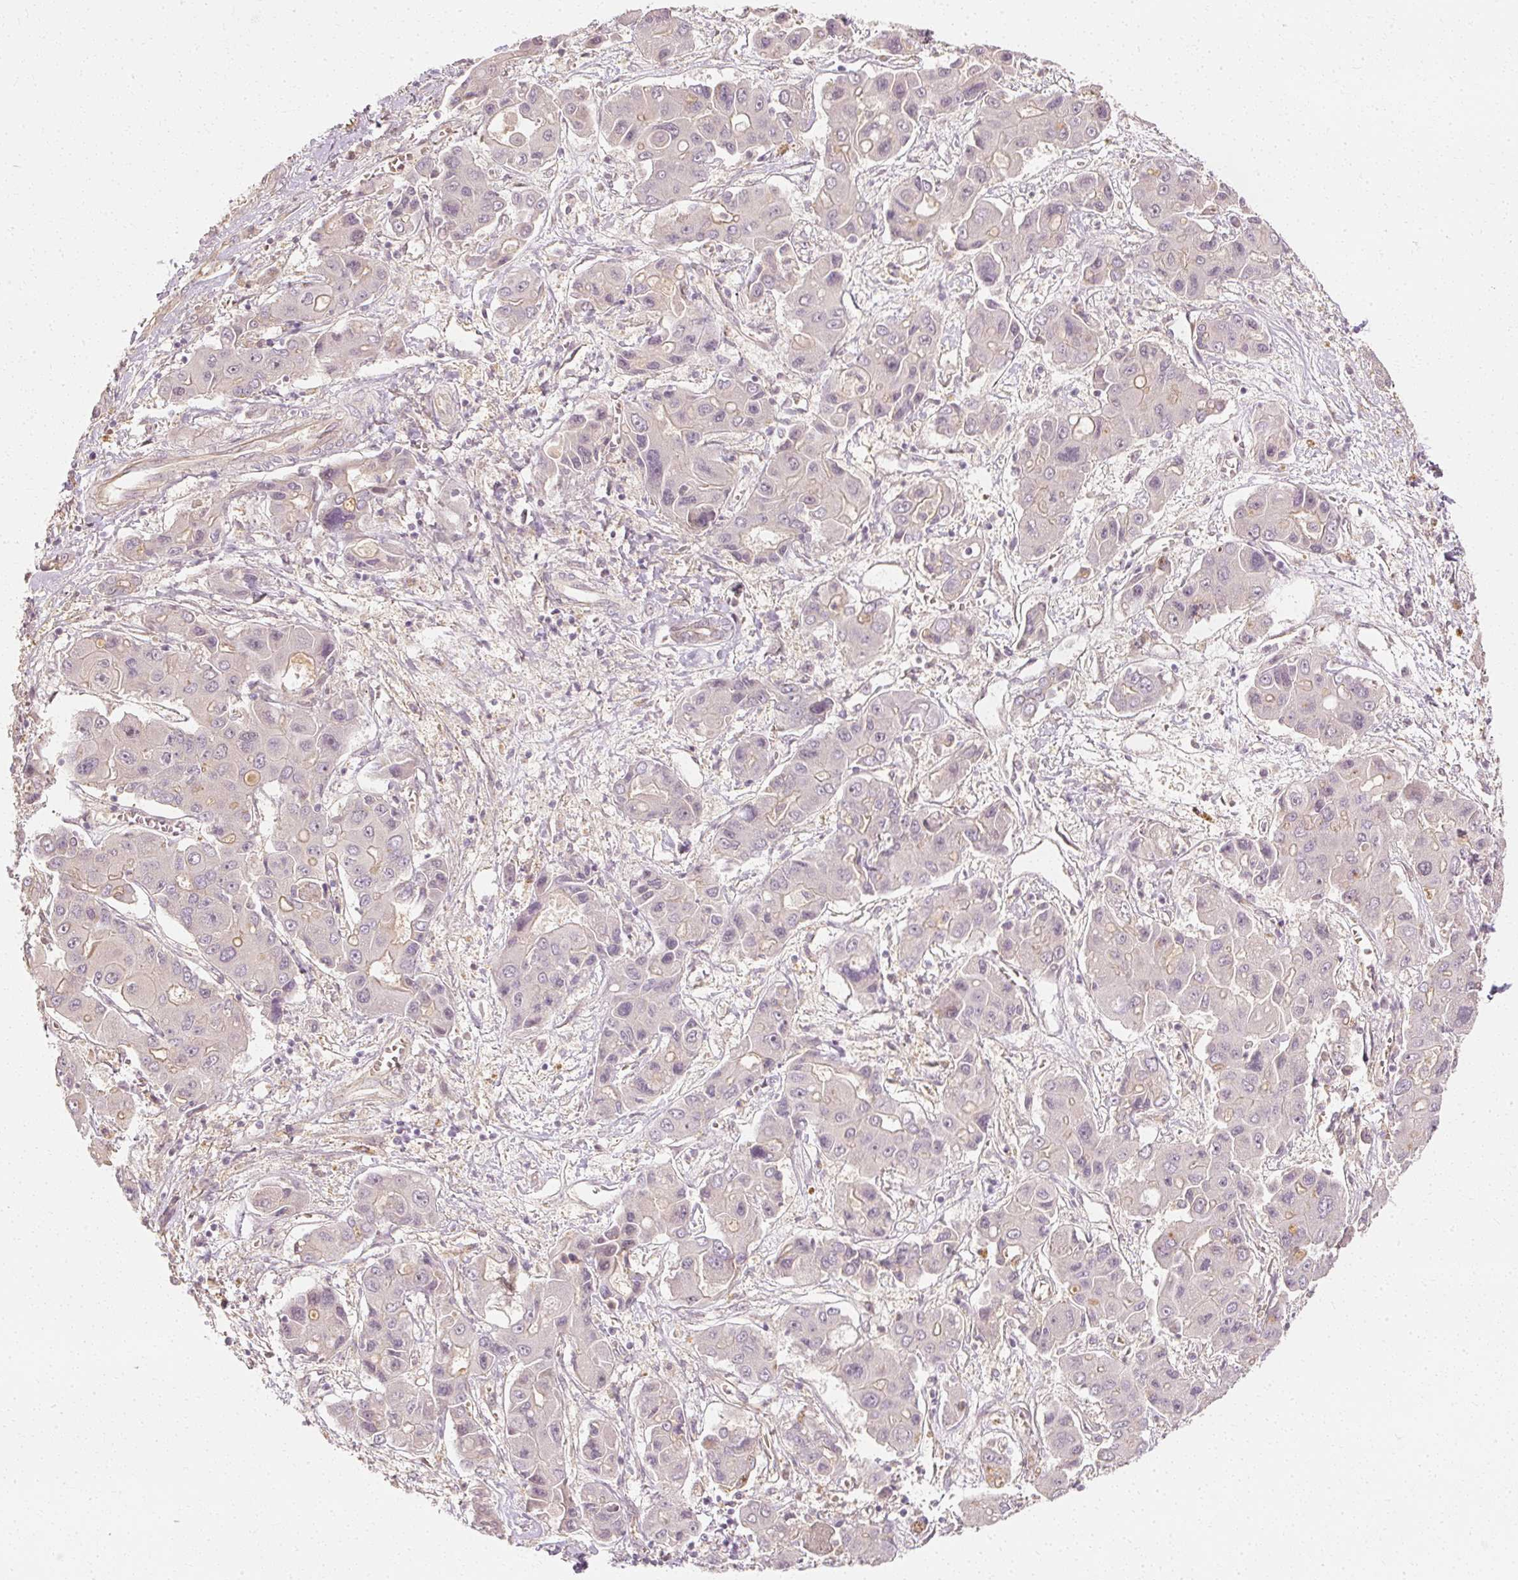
{"staining": {"intensity": "negative", "quantity": "none", "location": "none"}, "tissue": "liver cancer", "cell_type": "Tumor cells", "image_type": "cancer", "snomed": [{"axis": "morphology", "description": "Cholangiocarcinoma"}, {"axis": "topography", "description": "Liver"}], "caption": "DAB (3,3'-diaminobenzidine) immunohistochemical staining of cholangiocarcinoma (liver) demonstrates no significant staining in tumor cells.", "gene": "GNAQ", "patient": {"sex": "male", "age": 67}}